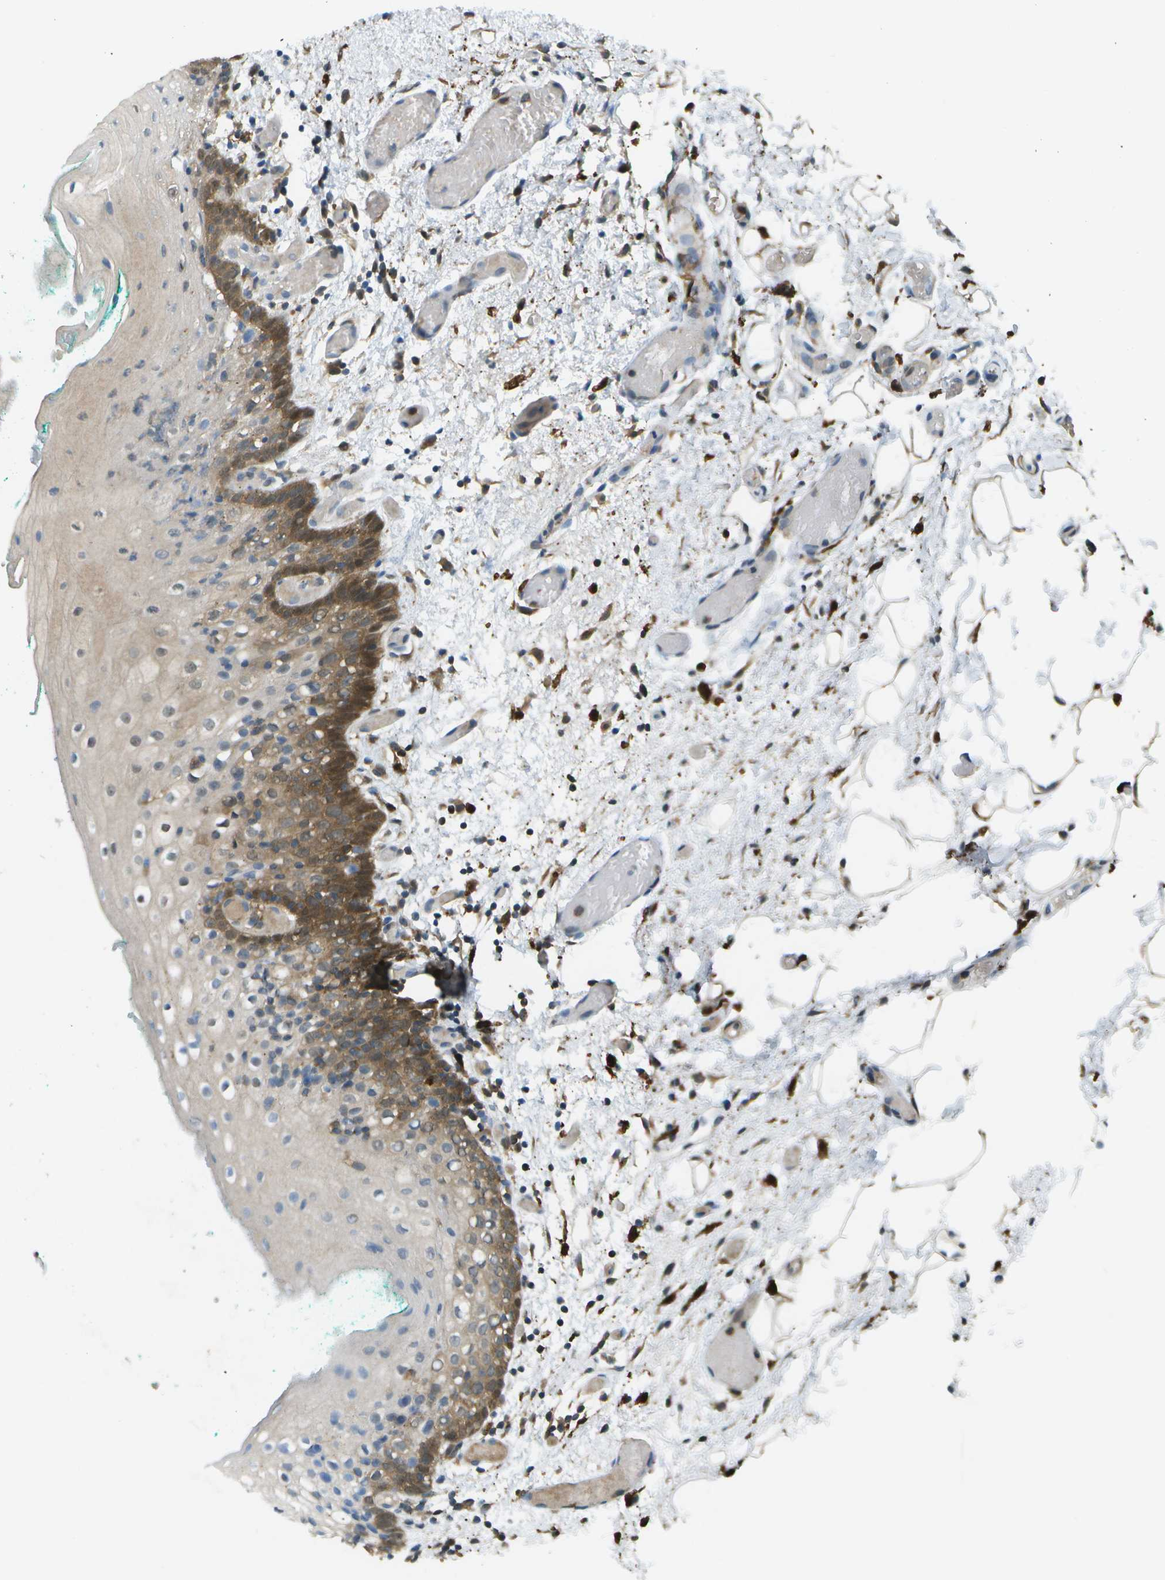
{"staining": {"intensity": "moderate", "quantity": "25%-75%", "location": "cytoplasmic/membranous"}, "tissue": "oral mucosa", "cell_type": "Squamous epithelial cells", "image_type": "normal", "snomed": [{"axis": "morphology", "description": "Normal tissue, NOS"}, {"axis": "morphology", "description": "Squamous cell carcinoma, NOS"}, {"axis": "topography", "description": "Oral tissue"}, {"axis": "topography", "description": "Salivary gland"}, {"axis": "topography", "description": "Head-Neck"}], "caption": "Protein analysis of normal oral mucosa shows moderate cytoplasmic/membranous positivity in approximately 25%-75% of squamous epithelial cells.", "gene": "CDH23", "patient": {"sex": "female", "age": 62}}